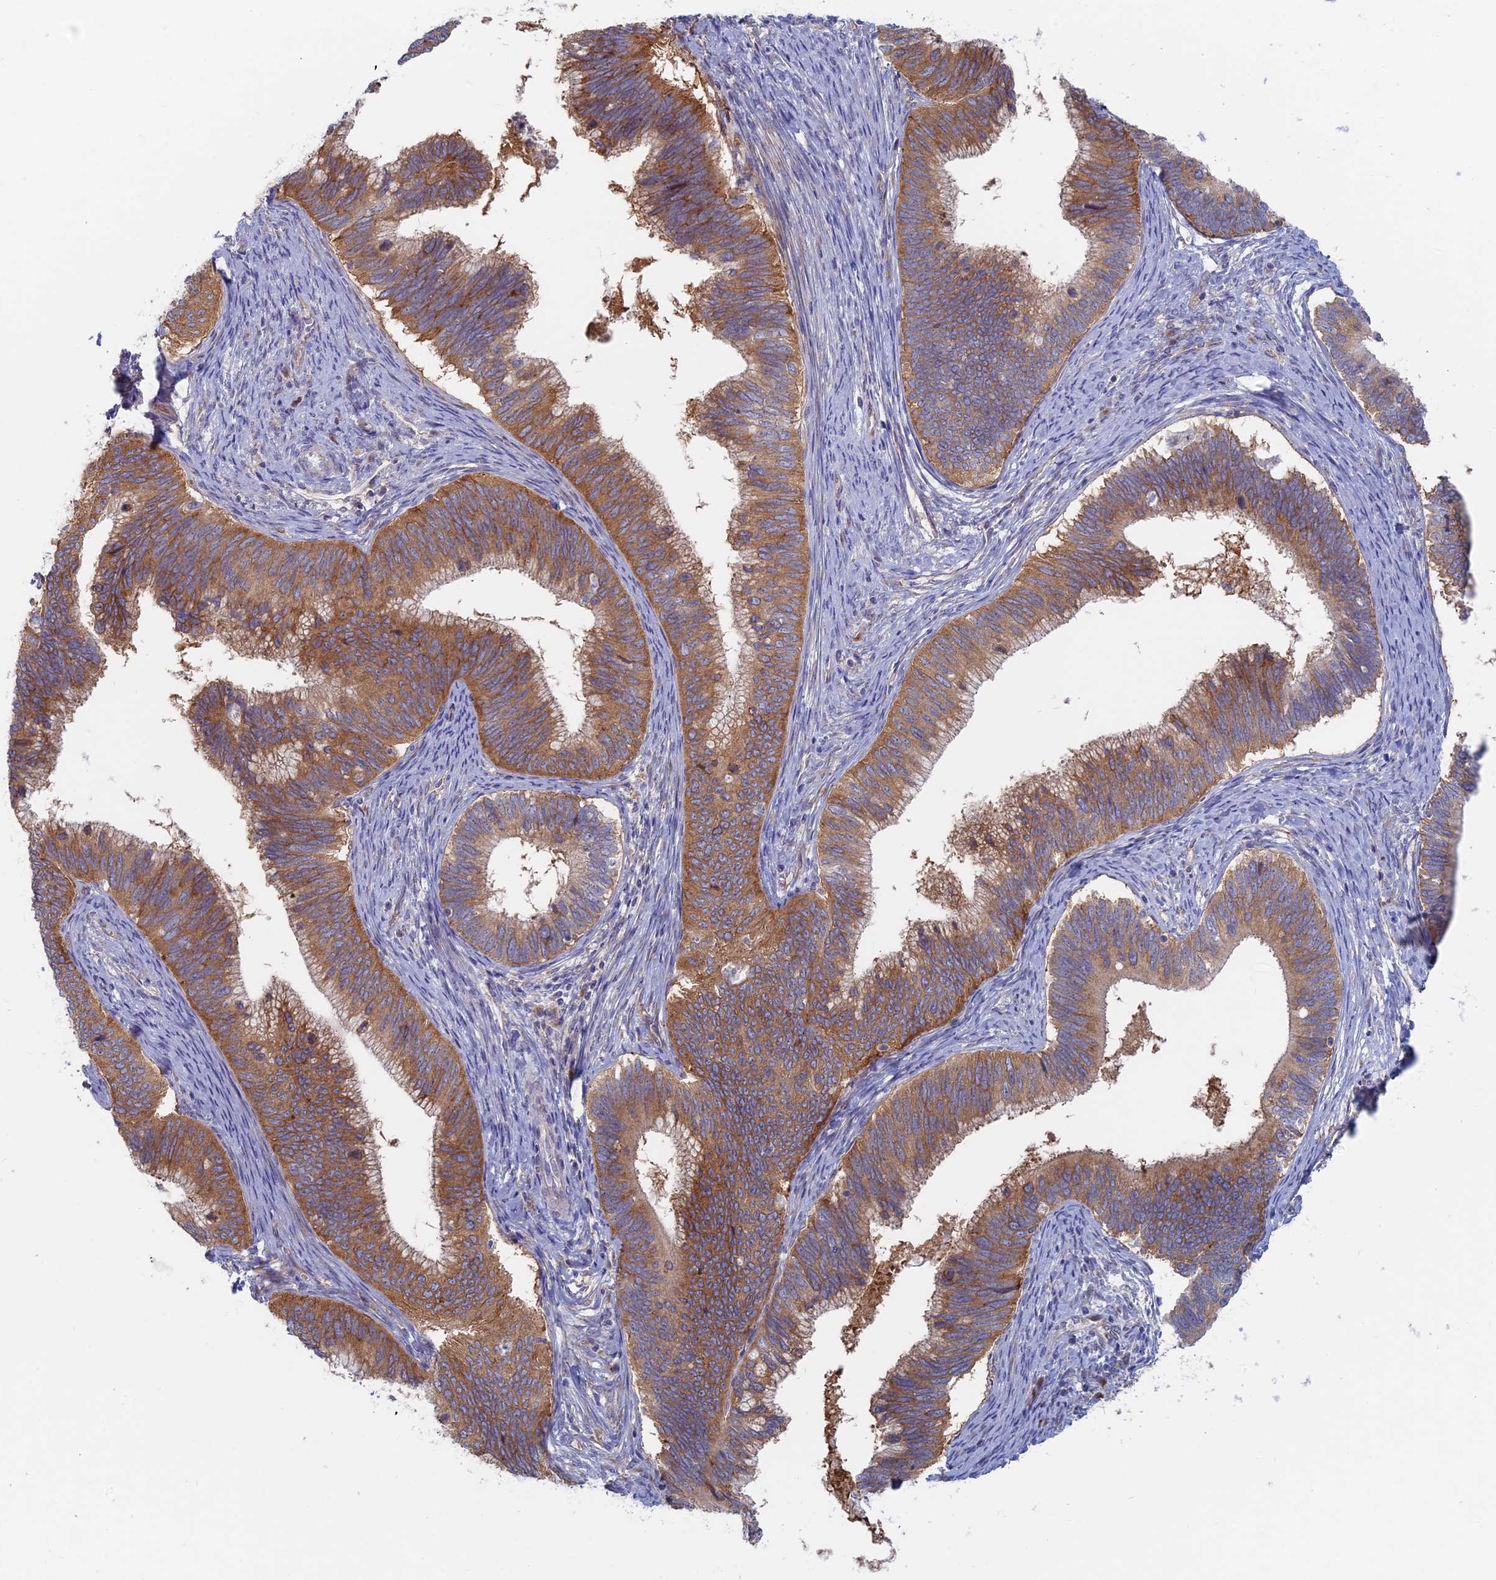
{"staining": {"intensity": "moderate", "quantity": ">75%", "location": "cytoplasmic/membranous"}, "tissue": "cervical cancer", "cell_type": "Tumor cells", "image_type": "cancer", "snomed": [{"axis": "morphology", "description": "Adenocarcinoma, NOS"}, {"axis": "topography", "description": "Cervix"}], "caption": "Immunohistochemical staining of human adenocarcinoma (cervical) reveals medium levels of moderate cytoplasmic/membranous protein positivity in about >75% of tumor cells.", "gene": "TBC1D30", "patient": {"sex": "female", "age": 42}}